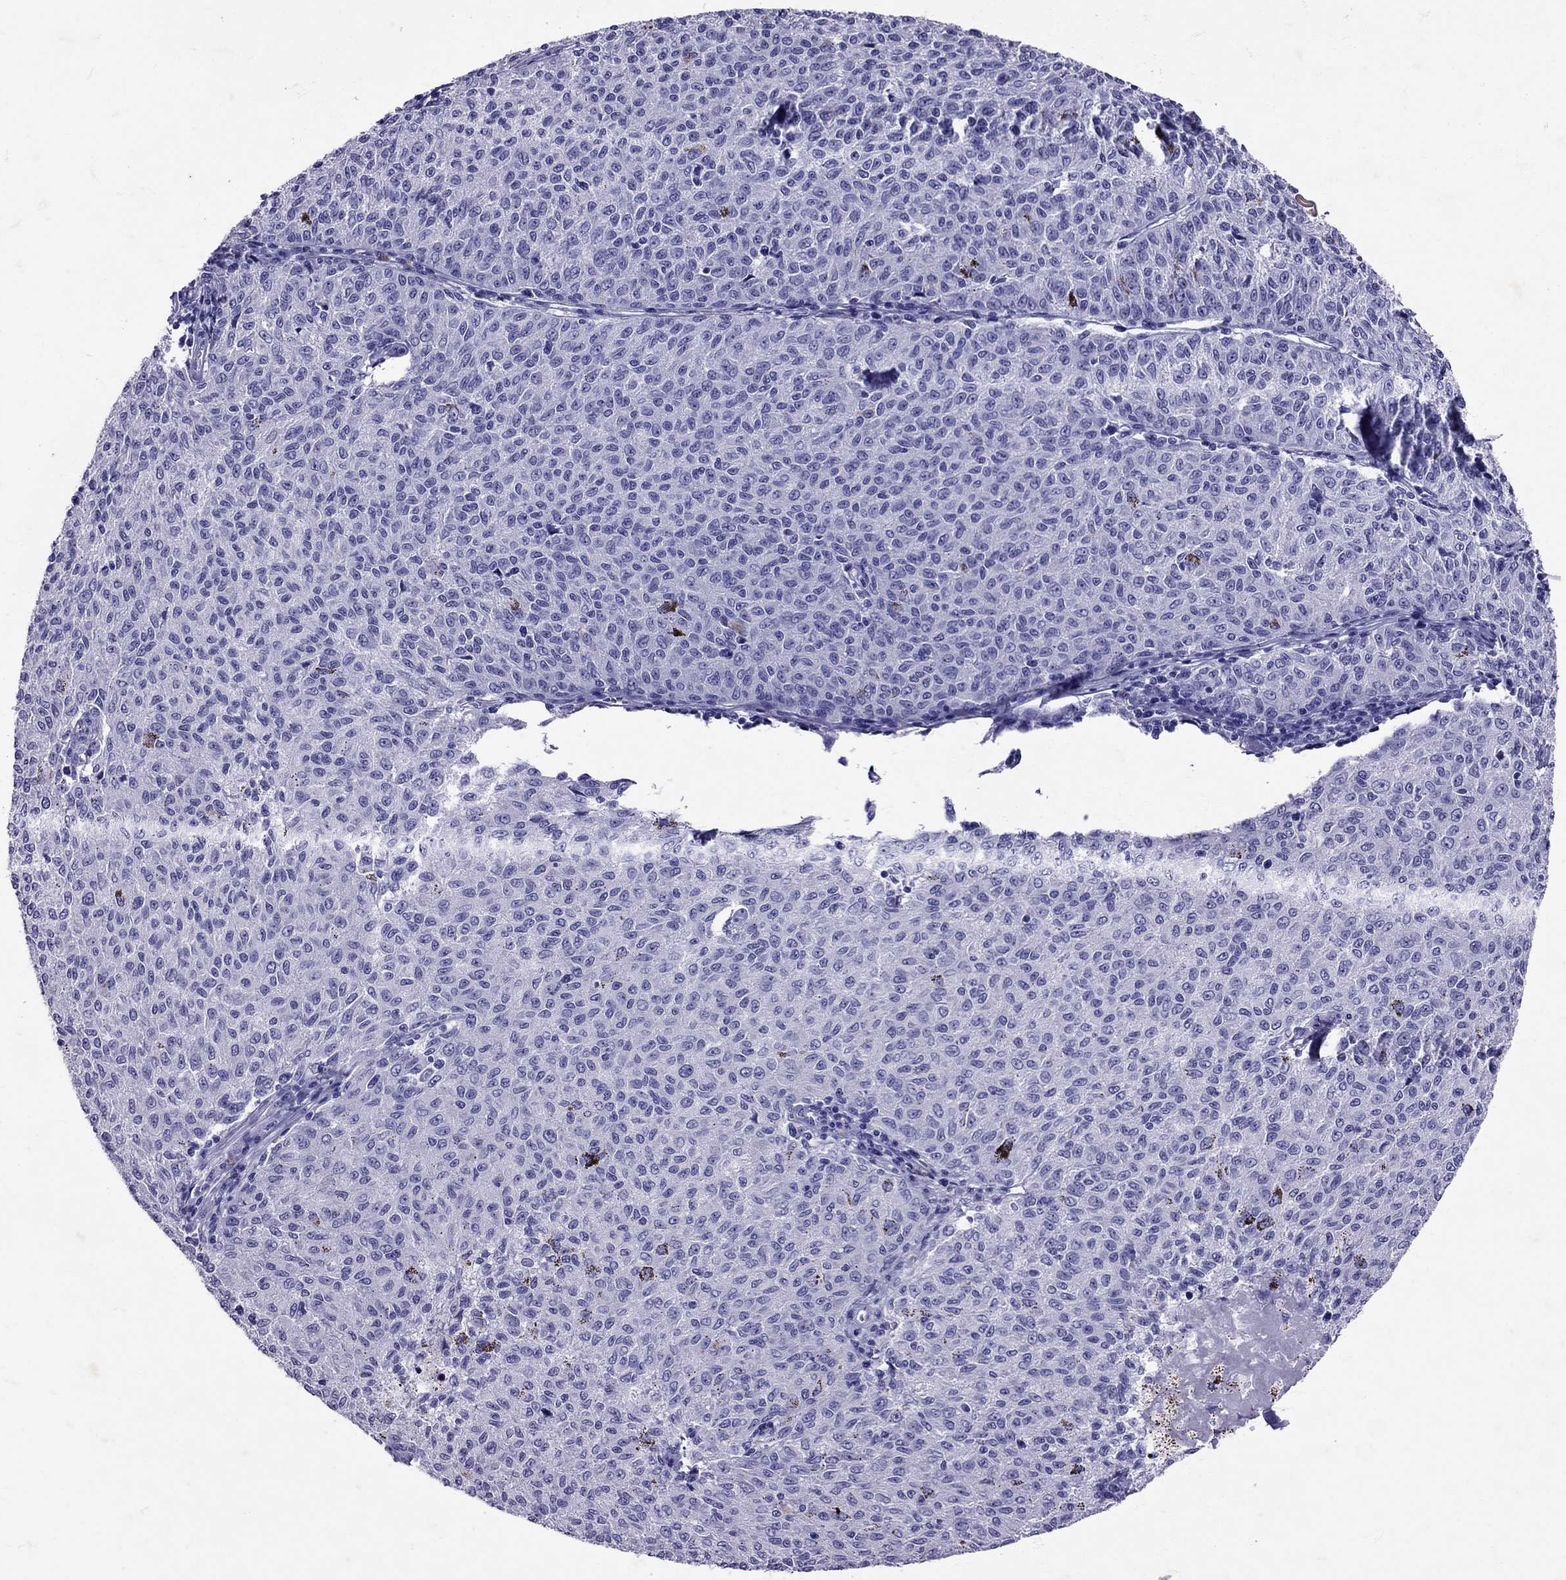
{"staining": {"intensity": "negative", "quantity": "none", "location": "none"}, "tissue": "melanoma", "cell_type": "Tumor cells", "image_type": "cancer", "snomed": [{"axis": "morphology", "description": "Malignant melanoma, NOS"}, {"axis": "topography", "description": "Skin"}], "caption": "Tumor cells show no significant protein staining in malignant melanoma.", "gene": "AVP", "patient": {"sex": "female", "age": 72}}